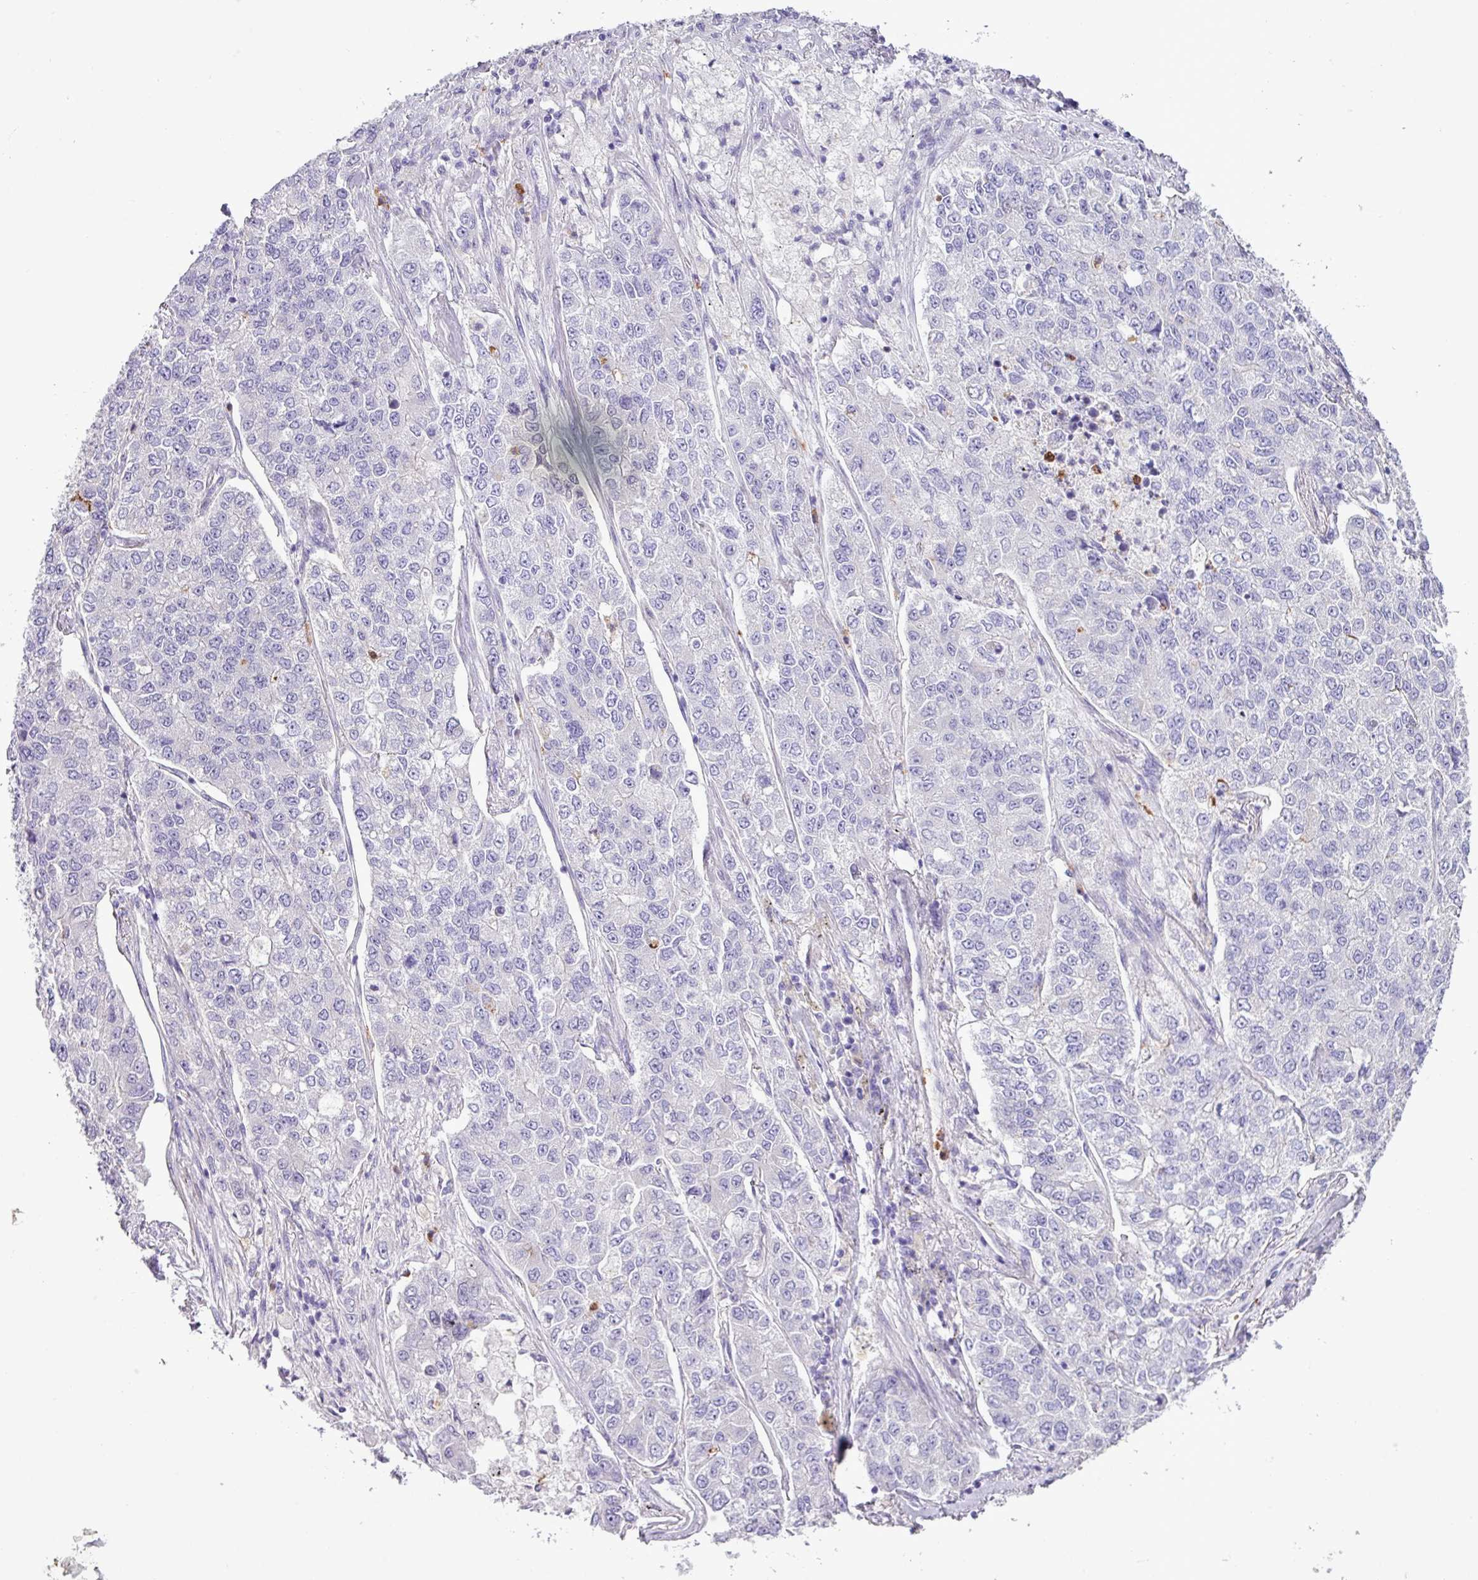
{"staining": {"intensity": "negative", "quantity": "none", "location": "none"}, "tissue": "lung cancer", "cell_type": "Tumor cells", "image_type": "cancer", "snomed": [{"axis": "morphology", "description": "Adenocarcinoma, NOS"}, {"axis": "topography", "description": "Lung"}], "caption": "An IHC histopathology image of lung cancer (adenocarcinoma) is shown. There is no staining in tumor cells of lung cancer (adenocarcinoma). (DAB (3,3'-diaminobenzidine) immunohistochemistry with hematoxylin counter stain).", "gene": "ZSCAN5A", "patient": {"sex": "male", "age": 49}}